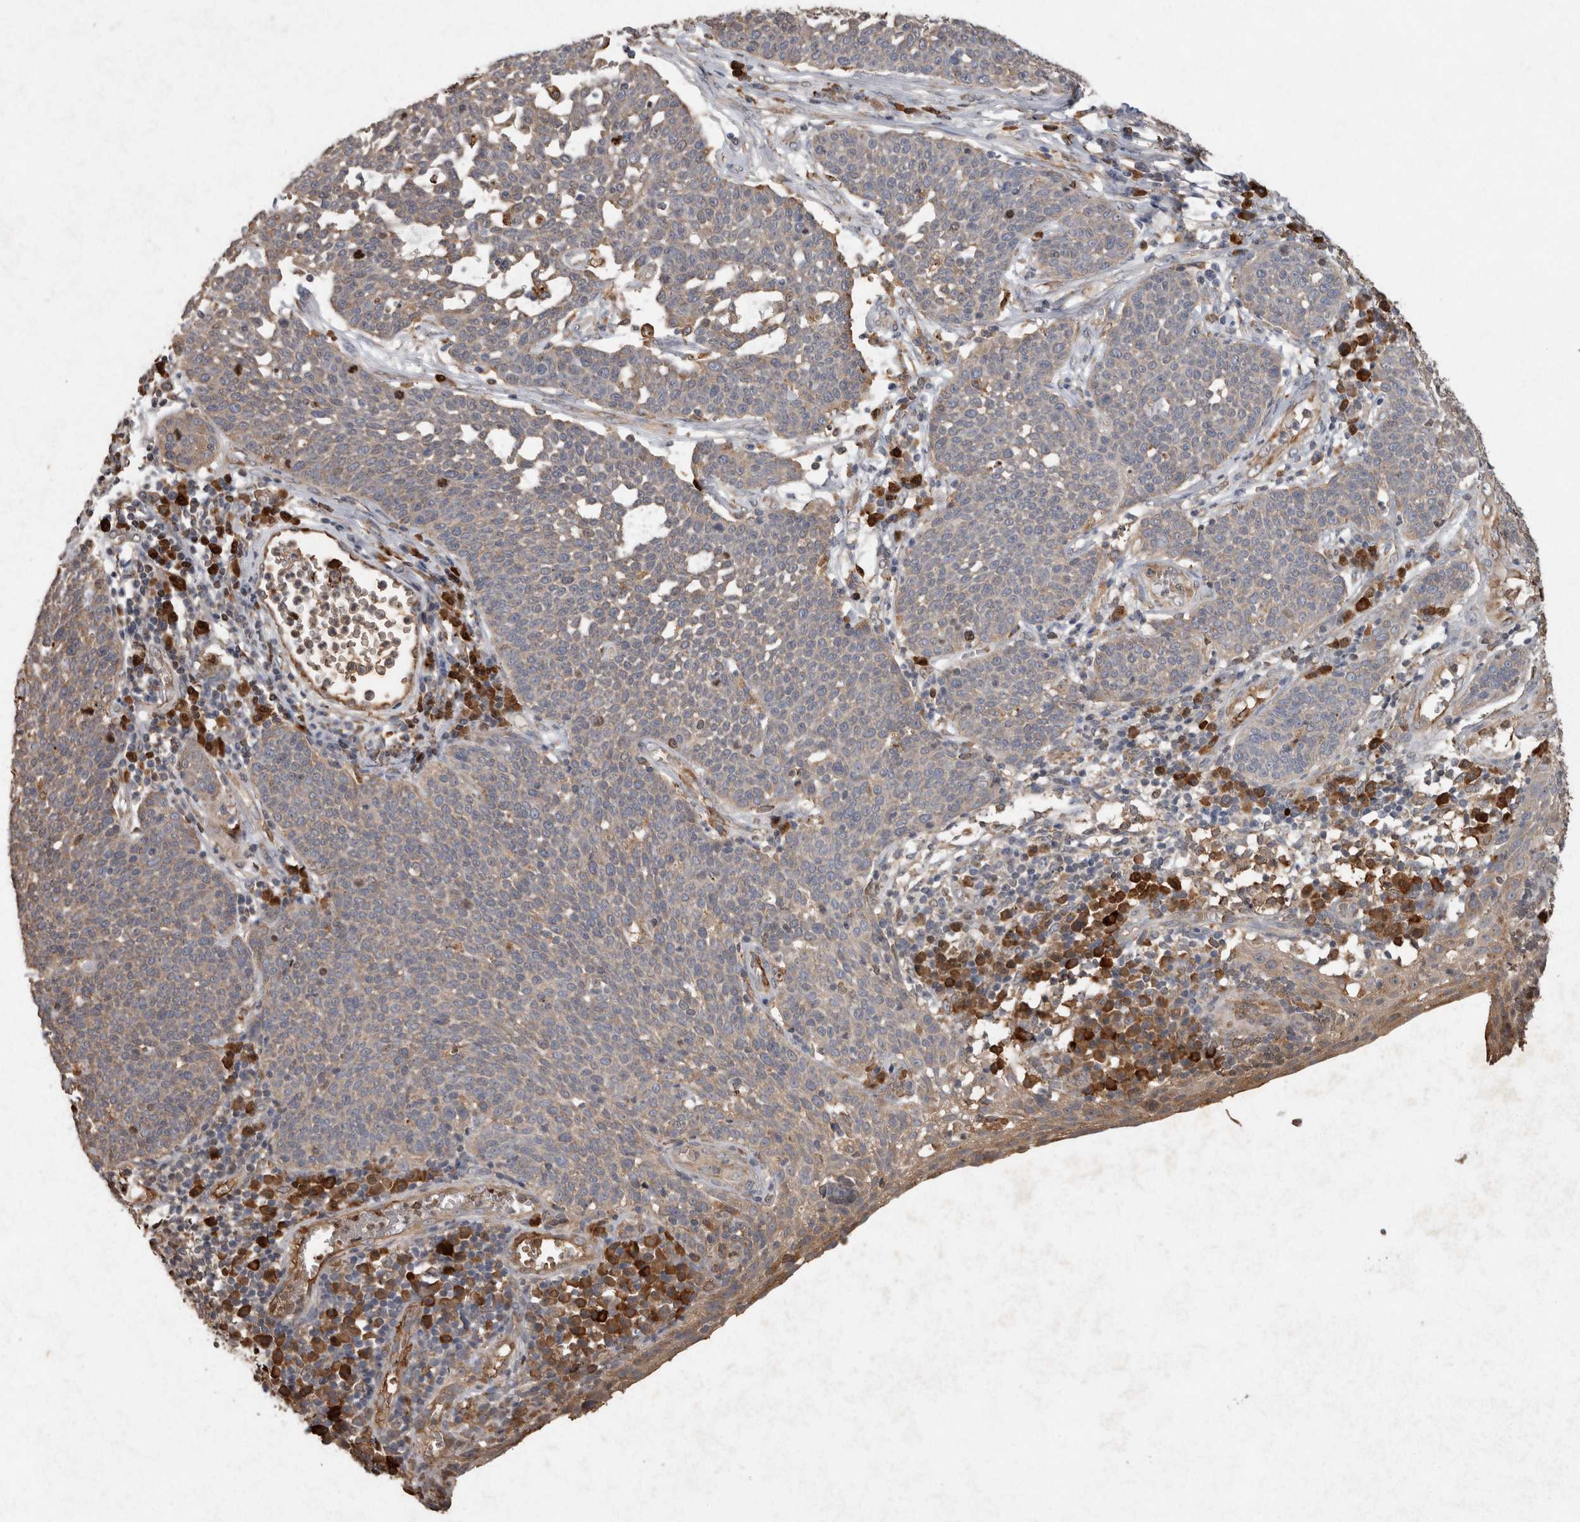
{"staining": {"intensity": "weak", "quantity": ">75%", "location": "cytoplasmic/membranous"}, "tissue": "cervical cancer", "cell_type": "Tumor cells", "image_type": "cancer", "snomed": [{"axis": "morphology", "description": "Squamous cell carcinoma, NOS"}, {"axis": "topography", "description": "Cervix"}], "caption": "A micrograph showing weak cytoplasmic/membranous expression in approximately >75% of tumor cells in cervical cancer (squamous cell carcinoma), as visualized by brown immunohistochemical staining.", "gene": "ADGRL3", "patient": {"sex": "female", "age": 34}}